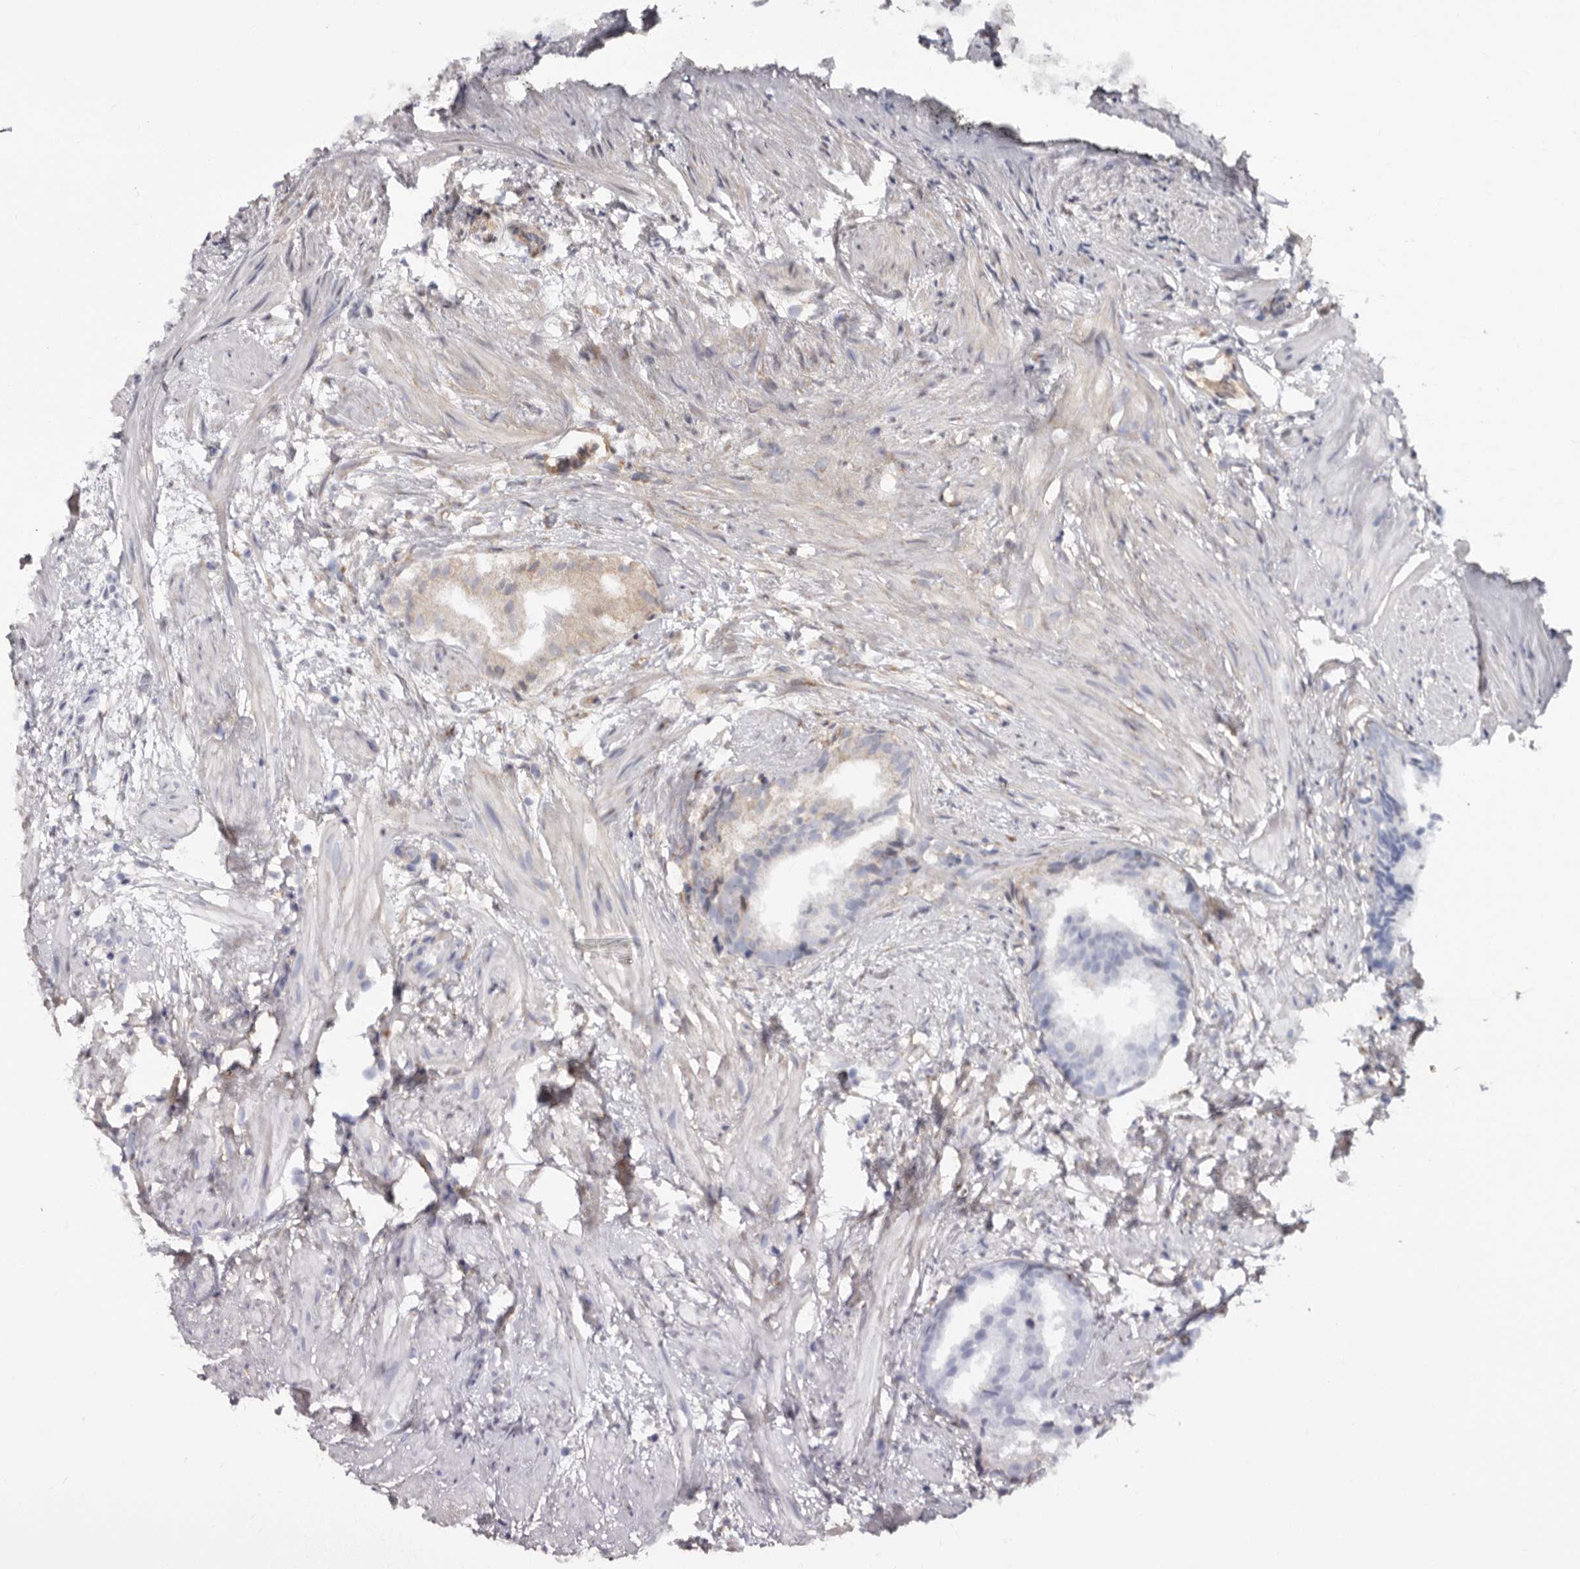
{"staining": {"intensity": "moderate", "quantity": "25%-75%", "location": "cytoplasmic/membranous"}, "tissue": "prostate cancer", "cell_type": "Tumor cells", "image_type": "cancer", "snomed": [{"axis": "morphology", "description": "Adenocarcinoma, Low grade"}, {"axis": "topography", "description": "Prostate"}], "caption": "Prostate low-grade adenocarcinoma stained with DAB (3,3'-diaminobenzidine) immunohistochemistry (IHC) shows medium levels of moderate cytoplasmic/membranous positivity in approximately 25%-75% of tumor cells.", "gene": "GPR27", "patient": {"sex": "male", "age": 88}}